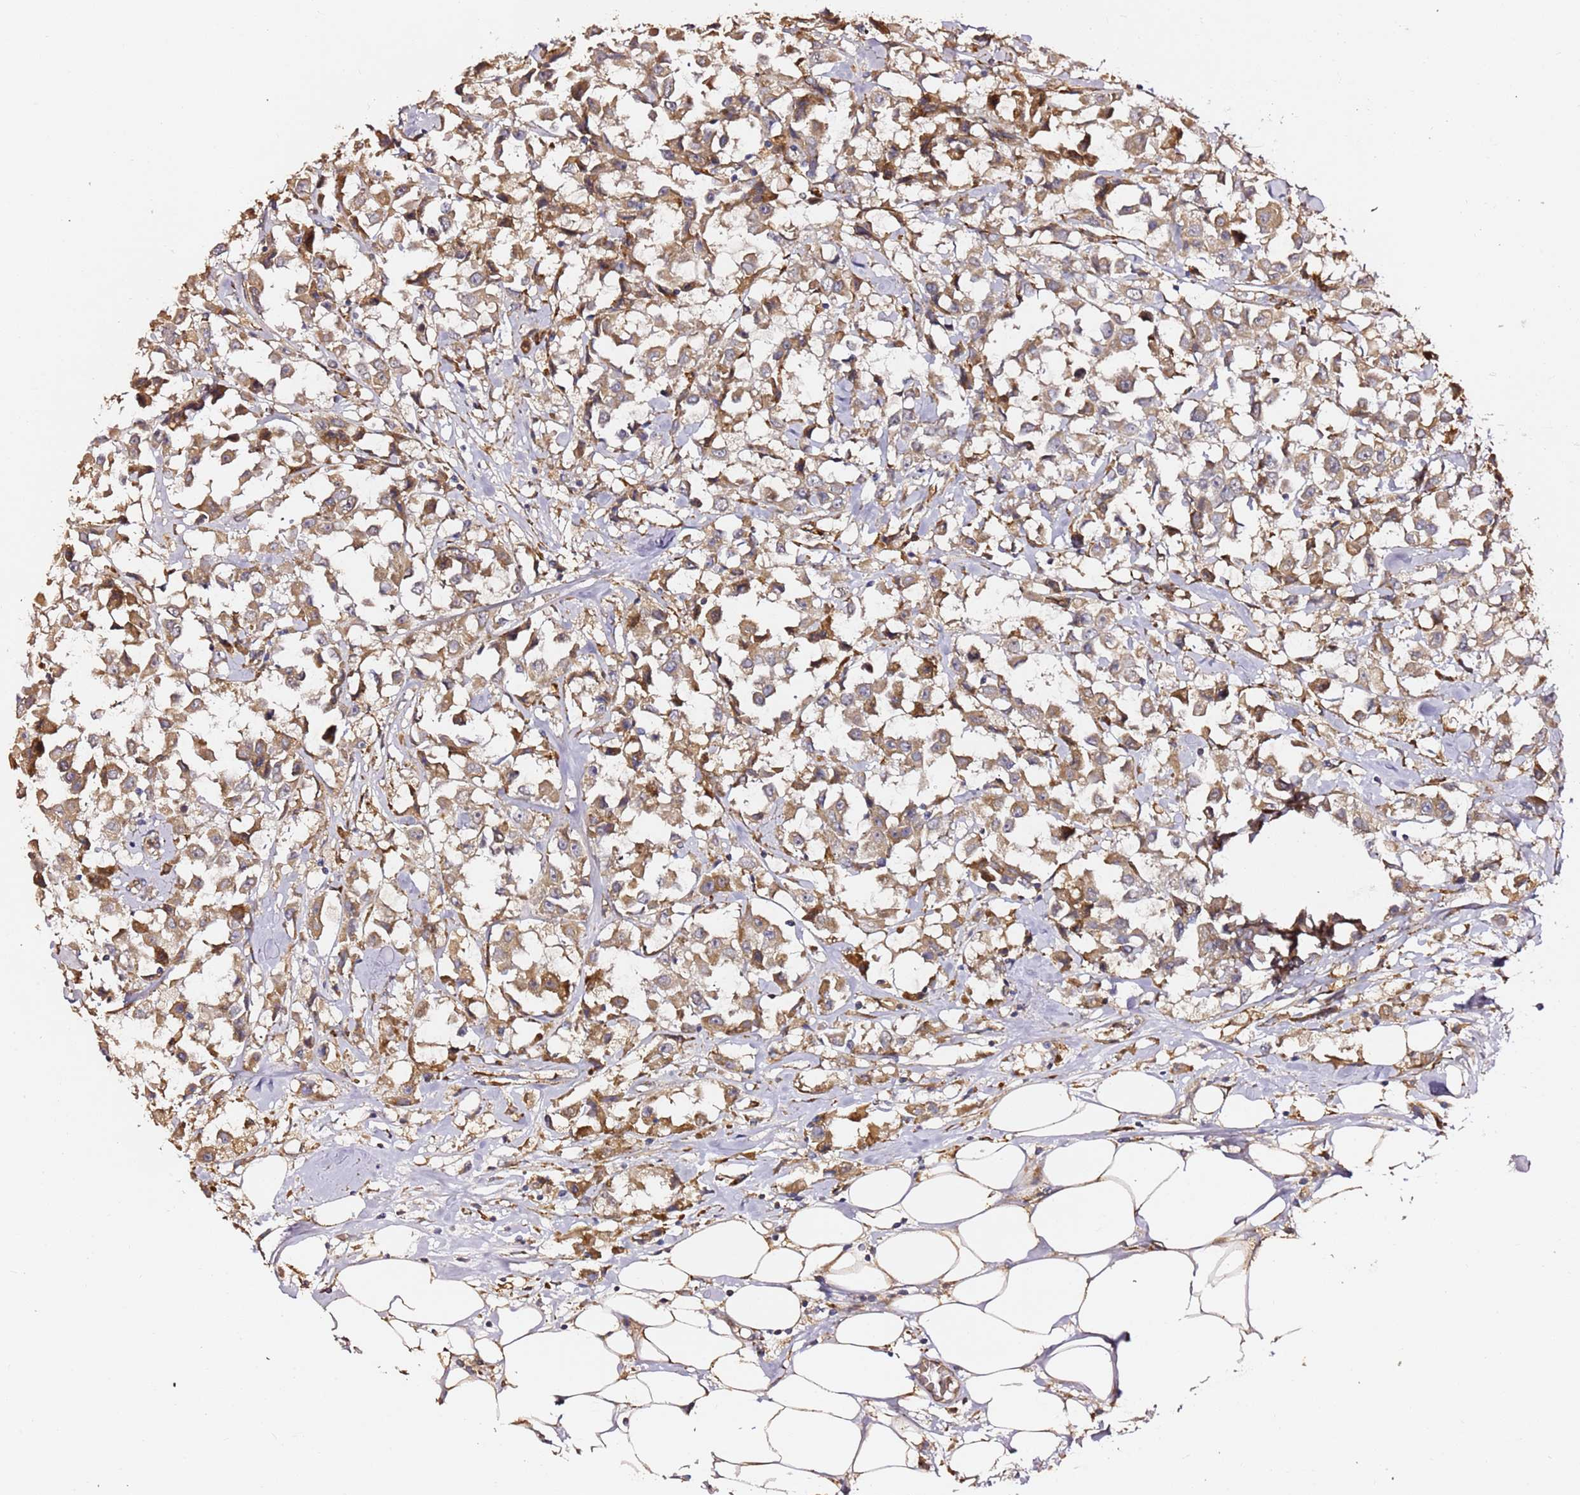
{"staining": {"intensity": "moderate", "quantity": ">75%", "location": "cytoplasmic/membranous"}, "tissue": "breast cancer", "cell_type": "Tumor cells", "image_type": "cancer", "snomed": [{"axis": "morphology", "description": "Duct carcinoma"}, {"axis": "topography", "description": "Breast"}], "caption": "Brown immunohistochemical staining in human breast cancer shows moderate cytoplasmic/membranous positivity in about >75% of tumor cells. (DAB = brown stain, brightfield microscopy at high magnification).", "gene": "HSD17B7", "patient": {"sex": "female", "age": 61}}